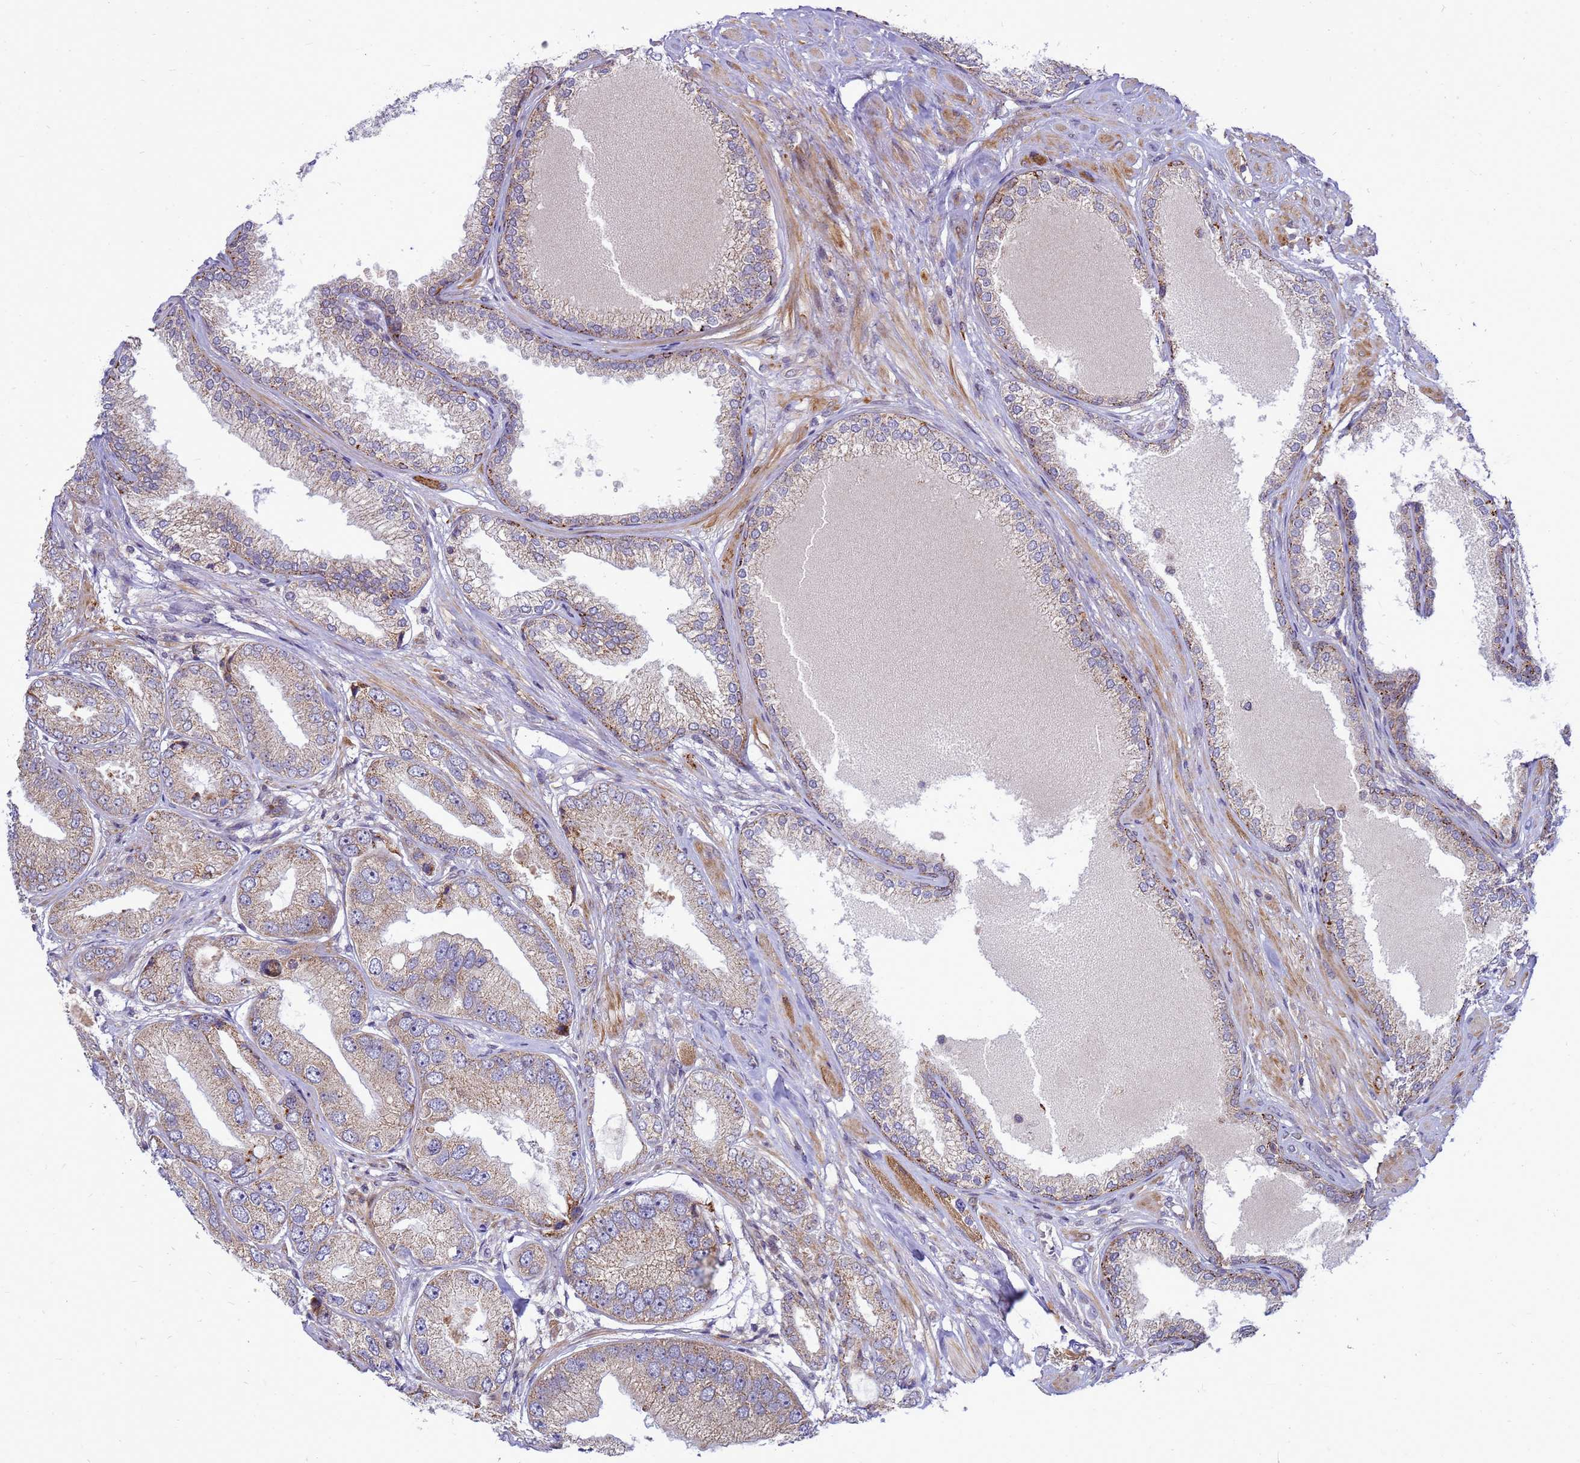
{"staining": {"intensity": "weak", "quantity": ">75%", "location": "cytoplasmic/membranous"}, "tissue": "prostate cancer", "cell_type": "Tumor cells", "image_type": "cancer", "snomed": [{"axis": "morphology", "description": "Adenocarcinoma, High grade"}, {"axis": "topography", "description": "Prostate"}], "caption": "A micrograph of human prostate cancer (high-grade adenocarcinoma) stained for a protein shows weak cytoplasmic/membranous brown staining in tumor cells.", "gene": "C12orf43", "patient": {"sex": "male", "age": 71}}